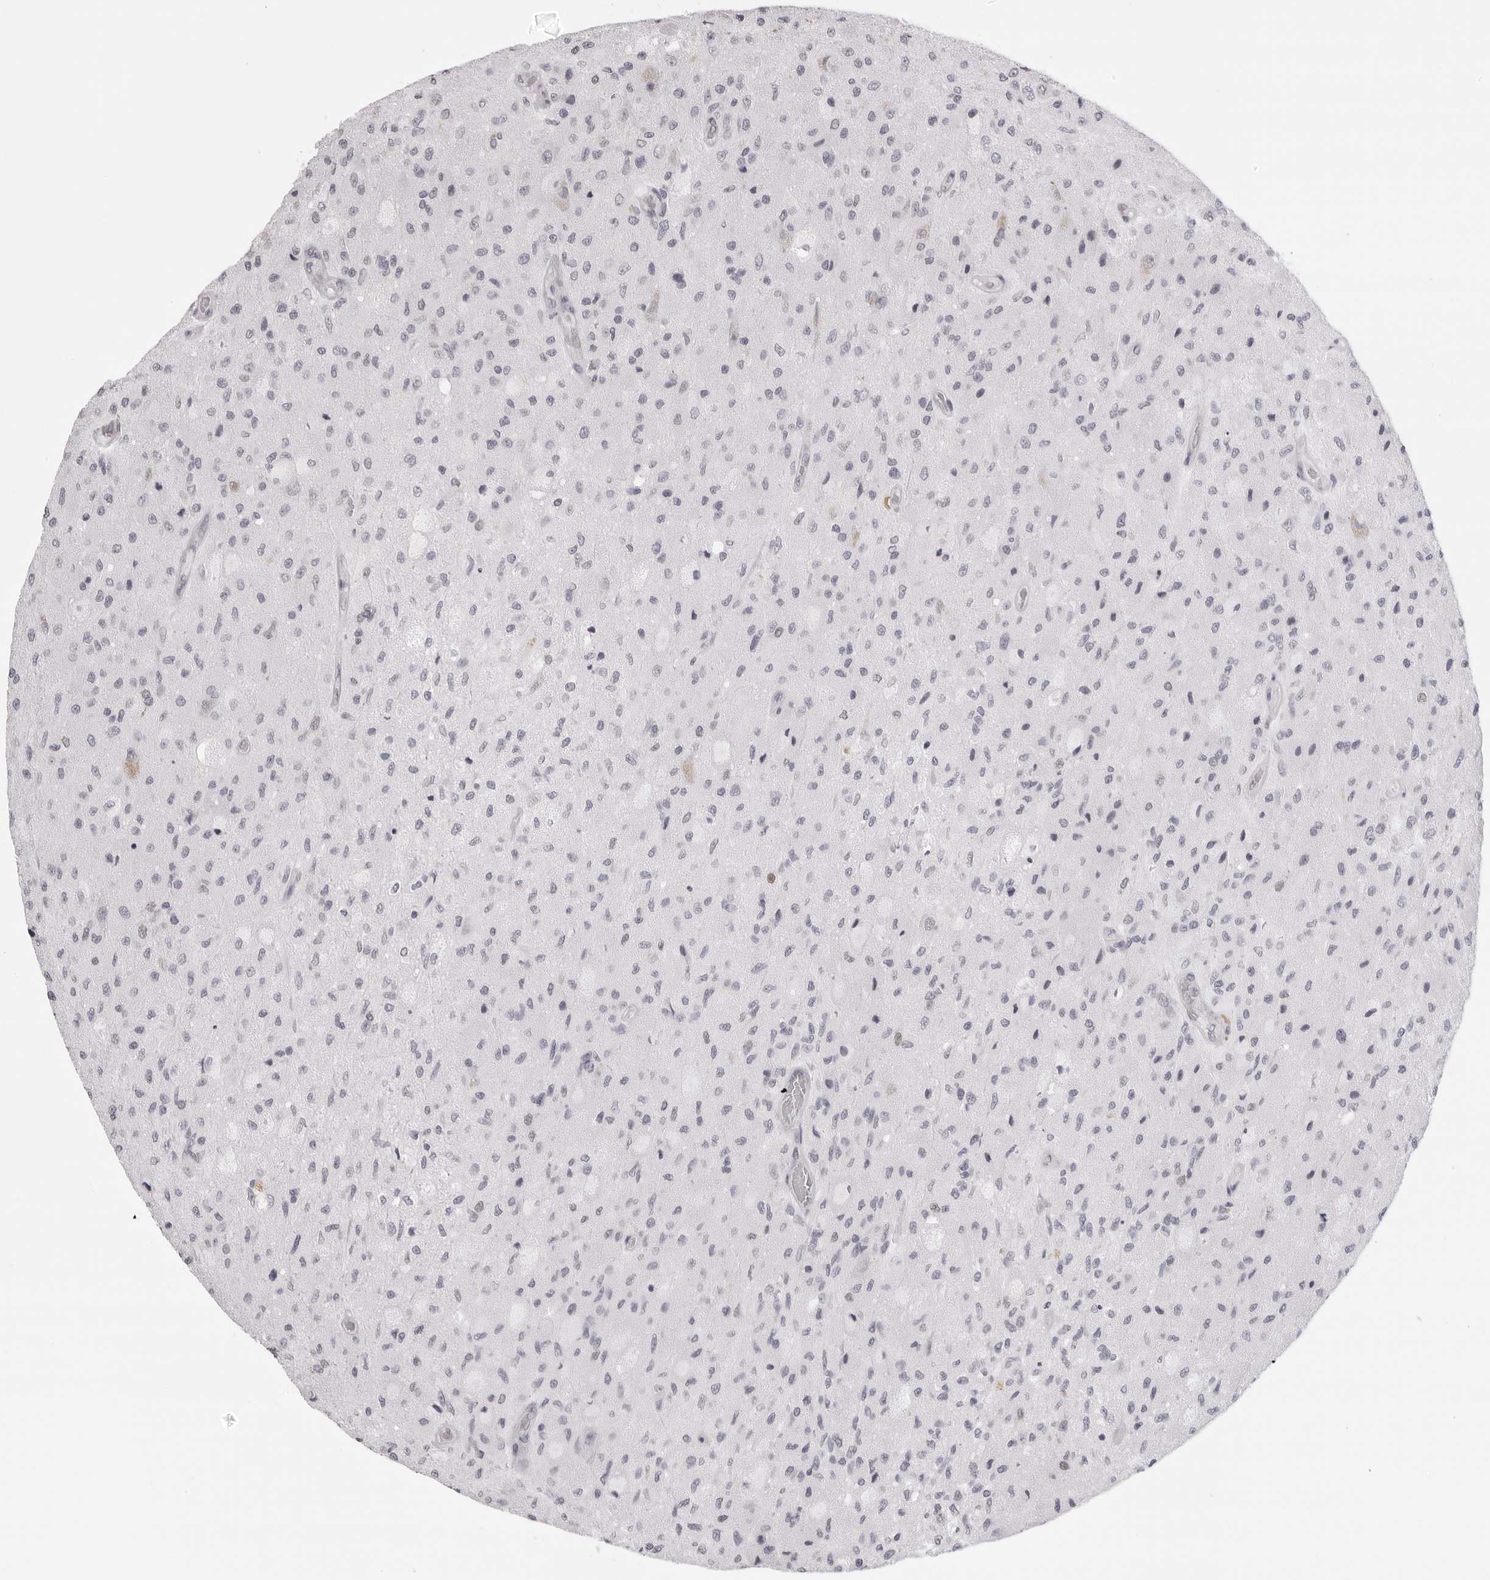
{"staining": {"intensity": "negative", "quantity": "none", "location": "none"}, "tissue": "glioma", "cell_type": "Tumor cells", "image_type": "cancer", "snomed": [{"axis": "morphology", "description": "Normal tissue, NOS"}, {"axis": "morphology", "description": "Glioma, malignant, High grade"}, {"axis": "topography", "description": "Cerebral cortex"}], "caption": "IHC of human malignant high-grade glioma displays no expression in tumor cells.", "gene": "MAFK", "patient": {"sex": "male", "age": 77}}